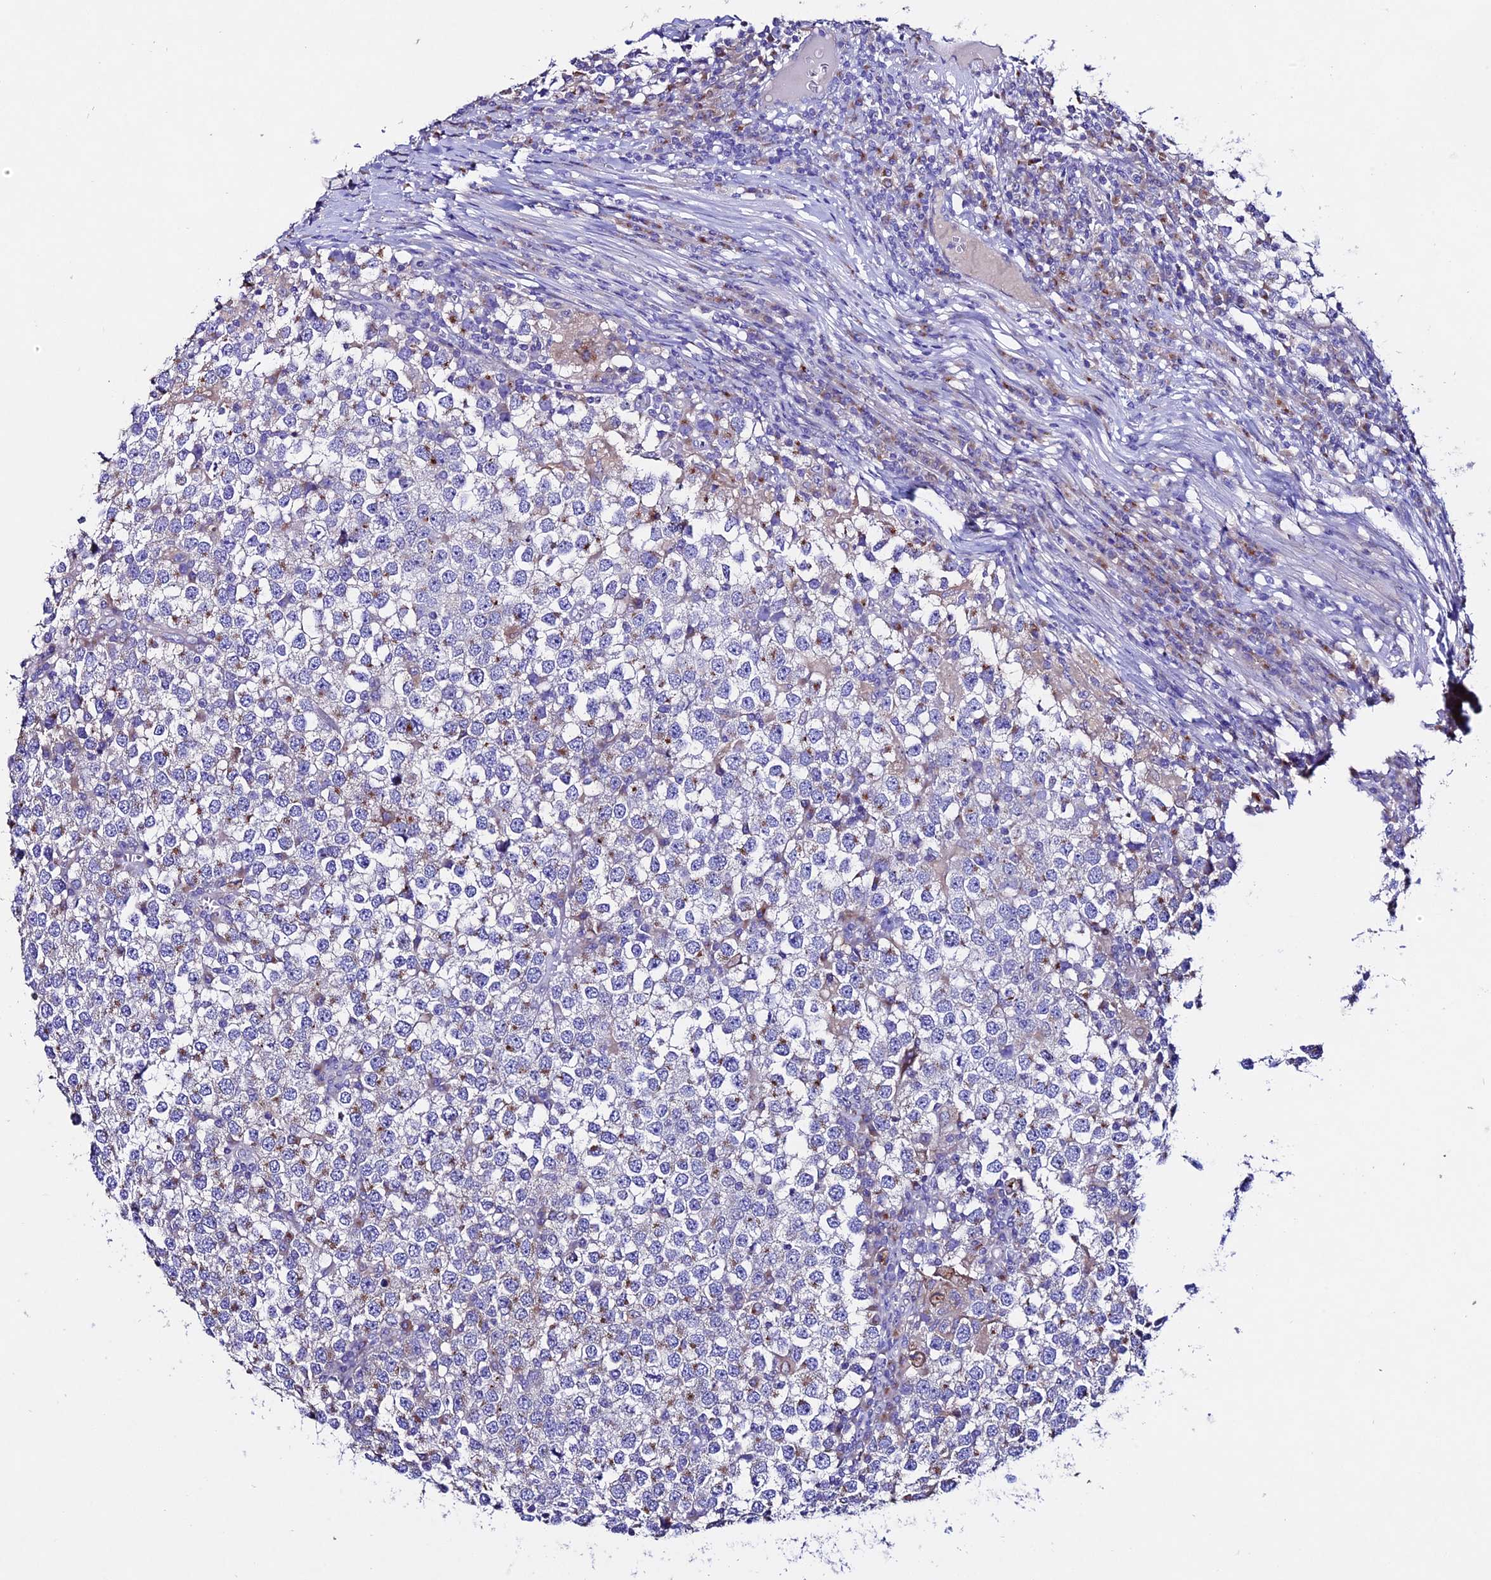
{"staining": {"intensity": "moderate", "quantity": "<25%", "location": "cytoplasmic/membranous"}, "tissue": "testis cancer", "cell_type": "Tumor cells", "image_type": "cancer", "snomed": [{"axis": "morphology", "description": "Seminoma, NOS"}, {"axis": "topography", "description": "Testis"}], "caption": "Protein analysis of testis cancer (seminoma) tissue shows moderate cytoplasmic/membranous expression in about <25% of tumor cells. The staining was performed using DAB to visualize the protein expression in brown, while the nuclei were stained in blue with hematoxylin (Magnification: 20x).", "gene": "OR51Q1", "patient": {"sex": "male", "age": 65}}